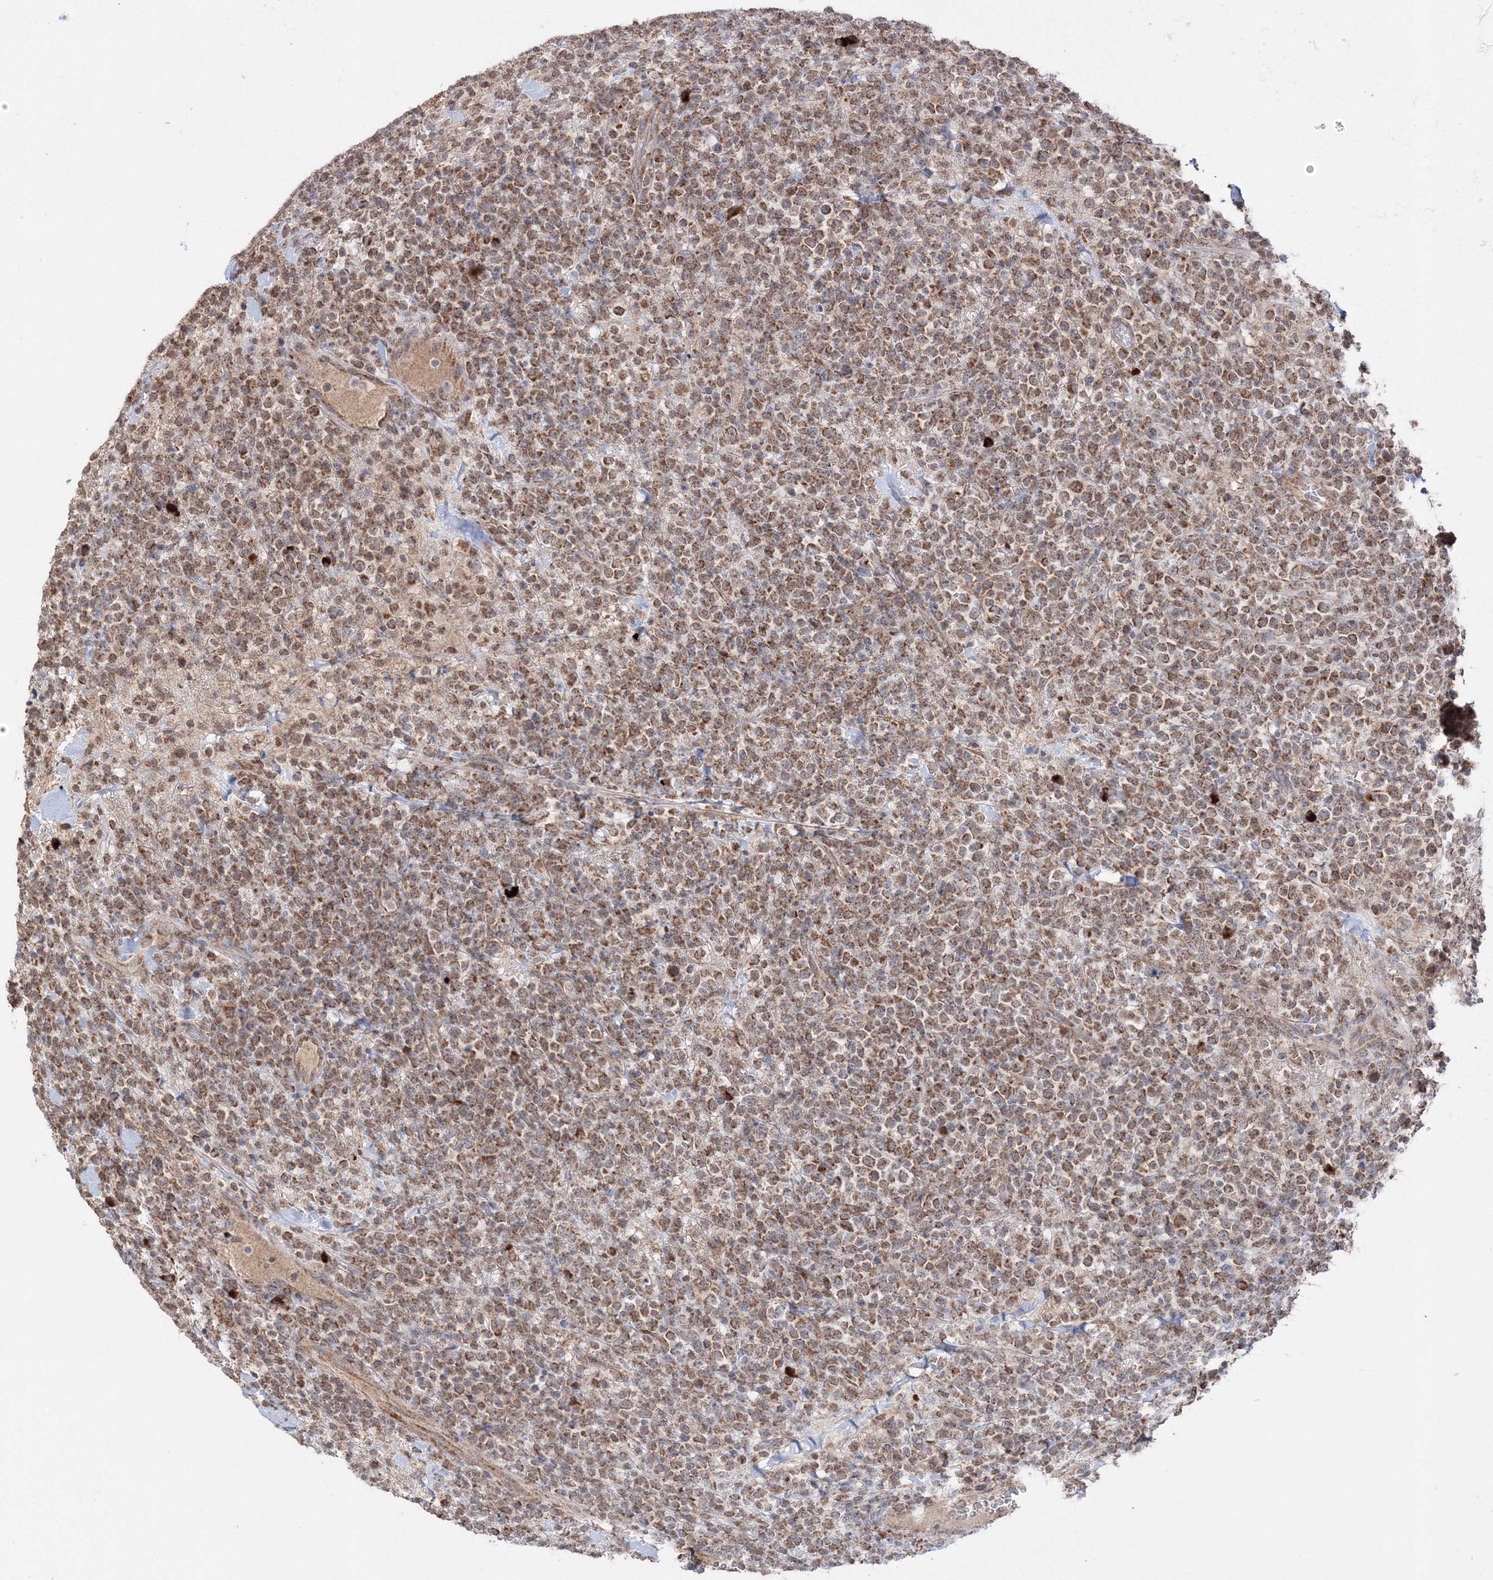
{"staining": {"intensity": "moderate", "quantity": ">75%", "location": "cytoplasmic/membranous"}, "tissue": "lymphoma", "cell_type": "Tumor cells", "image_type": "cancer", "snomed": [{"axis": "morphology", "description": "Malignant lymphoma, non-Hodgkin's type, High grade"}, {"axis": "topography", "description": "Colon"}], "caption": "IHC of human malignant lymphoma, non-Hodgkin's type (high-grade) demonstrates medium levels of moderate cytoplasmic/membranous expression in approximately >75% of tumor cells.", "gene": "PEX13", "patient": {"sex": "female", "age": 53}}